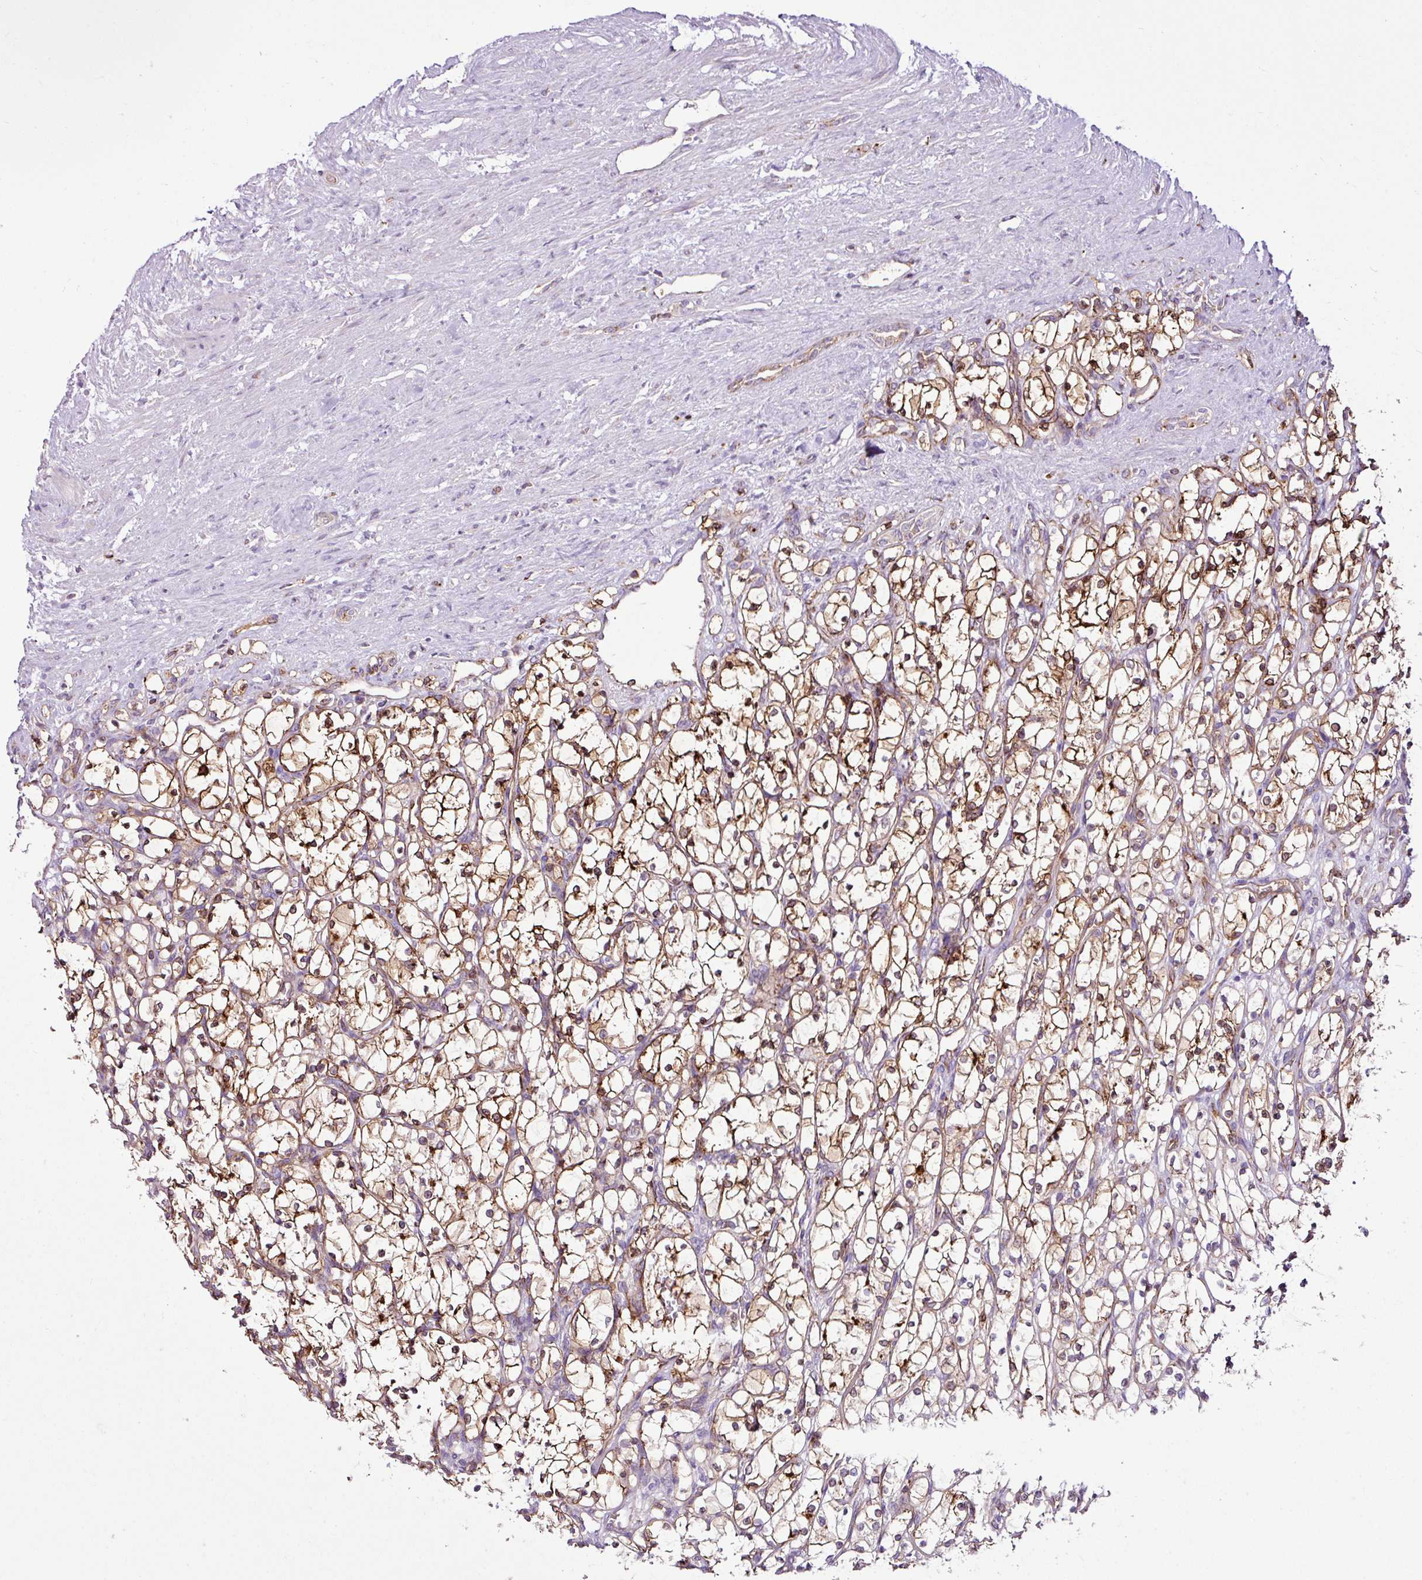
{"staining": {"intensity": "moderate", "quantity": ">75%", "location": "cytoplasmic/membranous"}, "tissue": "renal cancer", "cell_type": "Tumor cells", "image_type": "cancer", "snomed": [{"axis": "morphology", "description": "Adenocarcinoma, NOS"}, {"axis": "topography", "description": "Kidney"}], "caption": "An IHC image of neoplastic tissue is shown. Protein staining in brown shows moderate cytoplasmic/membranous positivity in adenocarcinoma (renal) within tumor cells.", "gene": "EME2", "patient": {"sex": "female", "age": 69}}